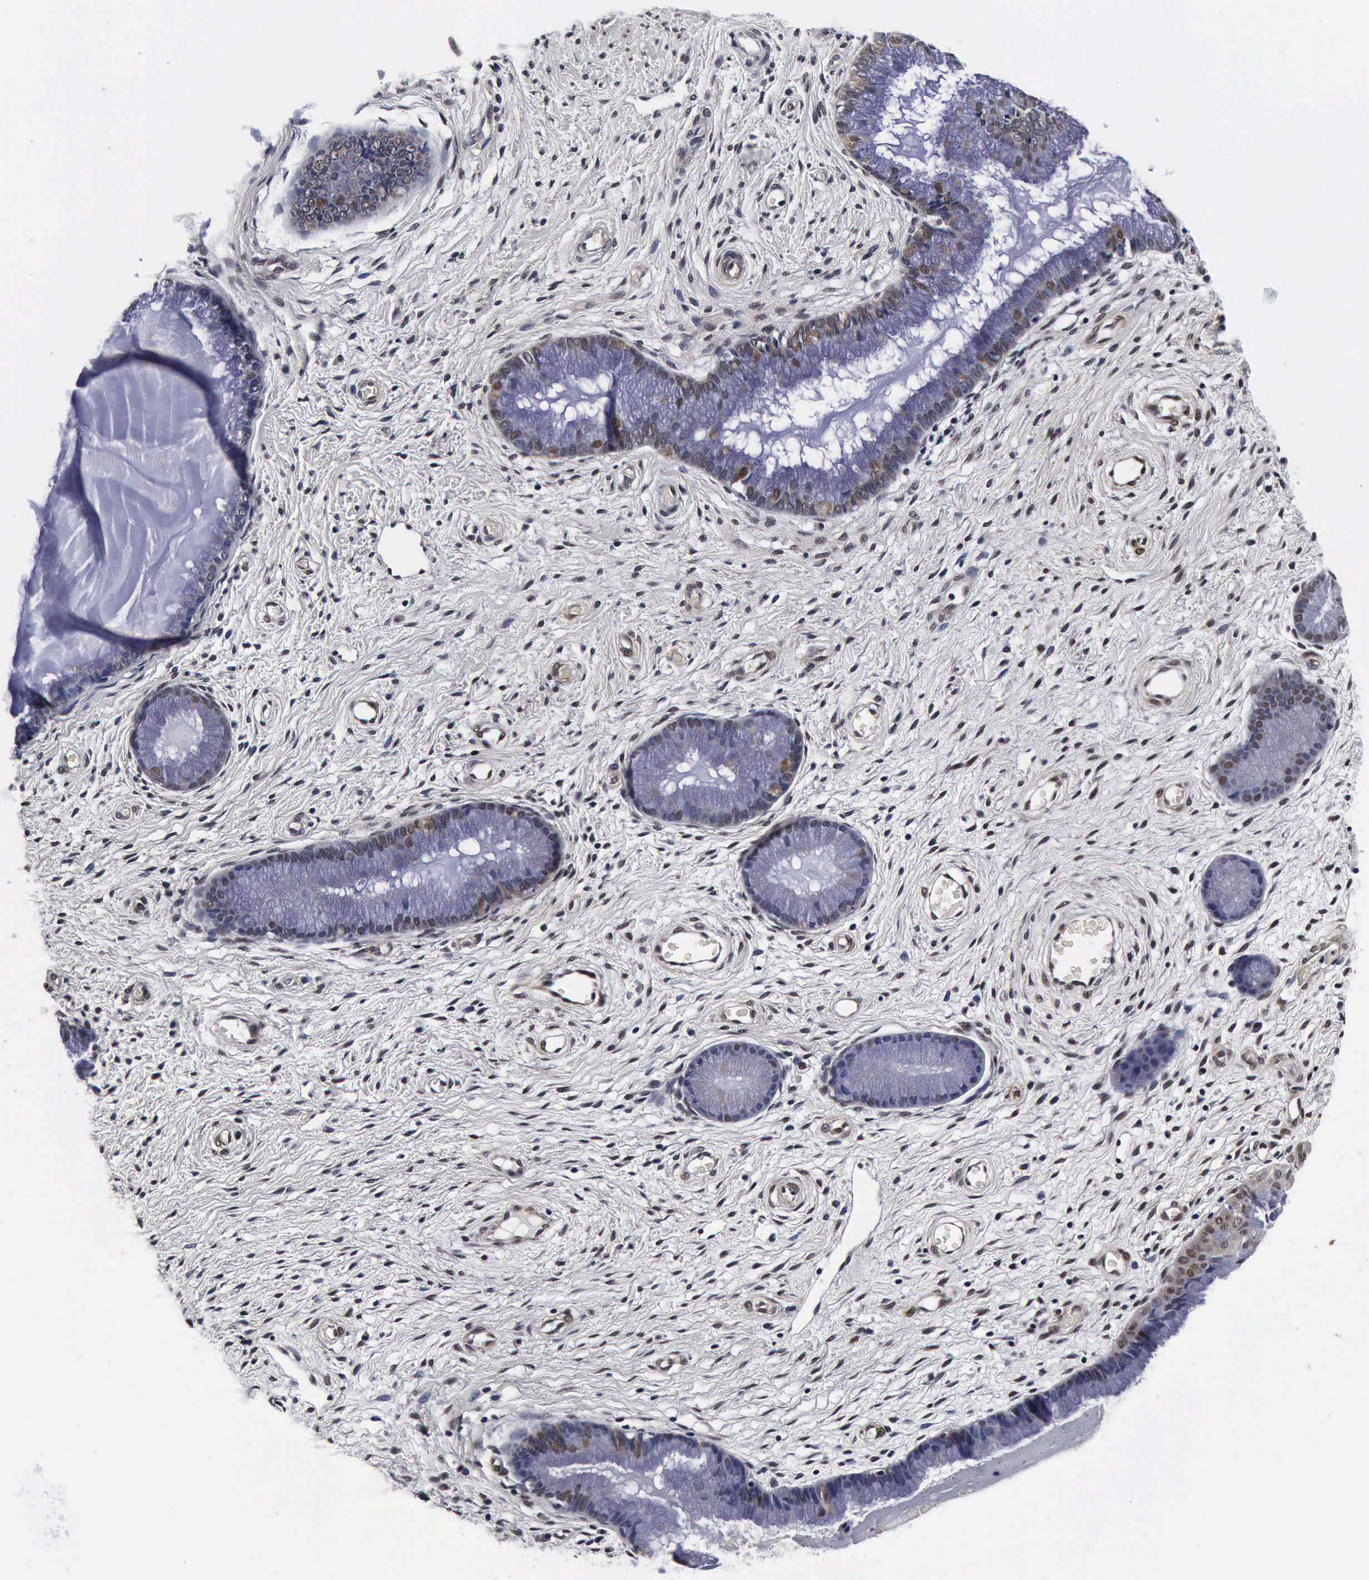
{"staining": {"intensity": "weak", "quantity": "25%-75%", "location": "nuclear"}, "tissue": "cervix", "cell_type": "Glandular cells", "image_type": "normal", "snomed": [{"axis": "morphology", "description": "Normal tissue, NOS"}, {"axis": "topography", "description": "Cervix"}], "caption": "Brown immunohistochemical staining in unremarkable human cervix reveals weak nuclear staining in approximately 25%-75% of glandular cells. (DAB IHC, brown staining for protein, blue staining for nuclei).", "gene": "UBC", "patient": {"sex": "female", "age": 27}}